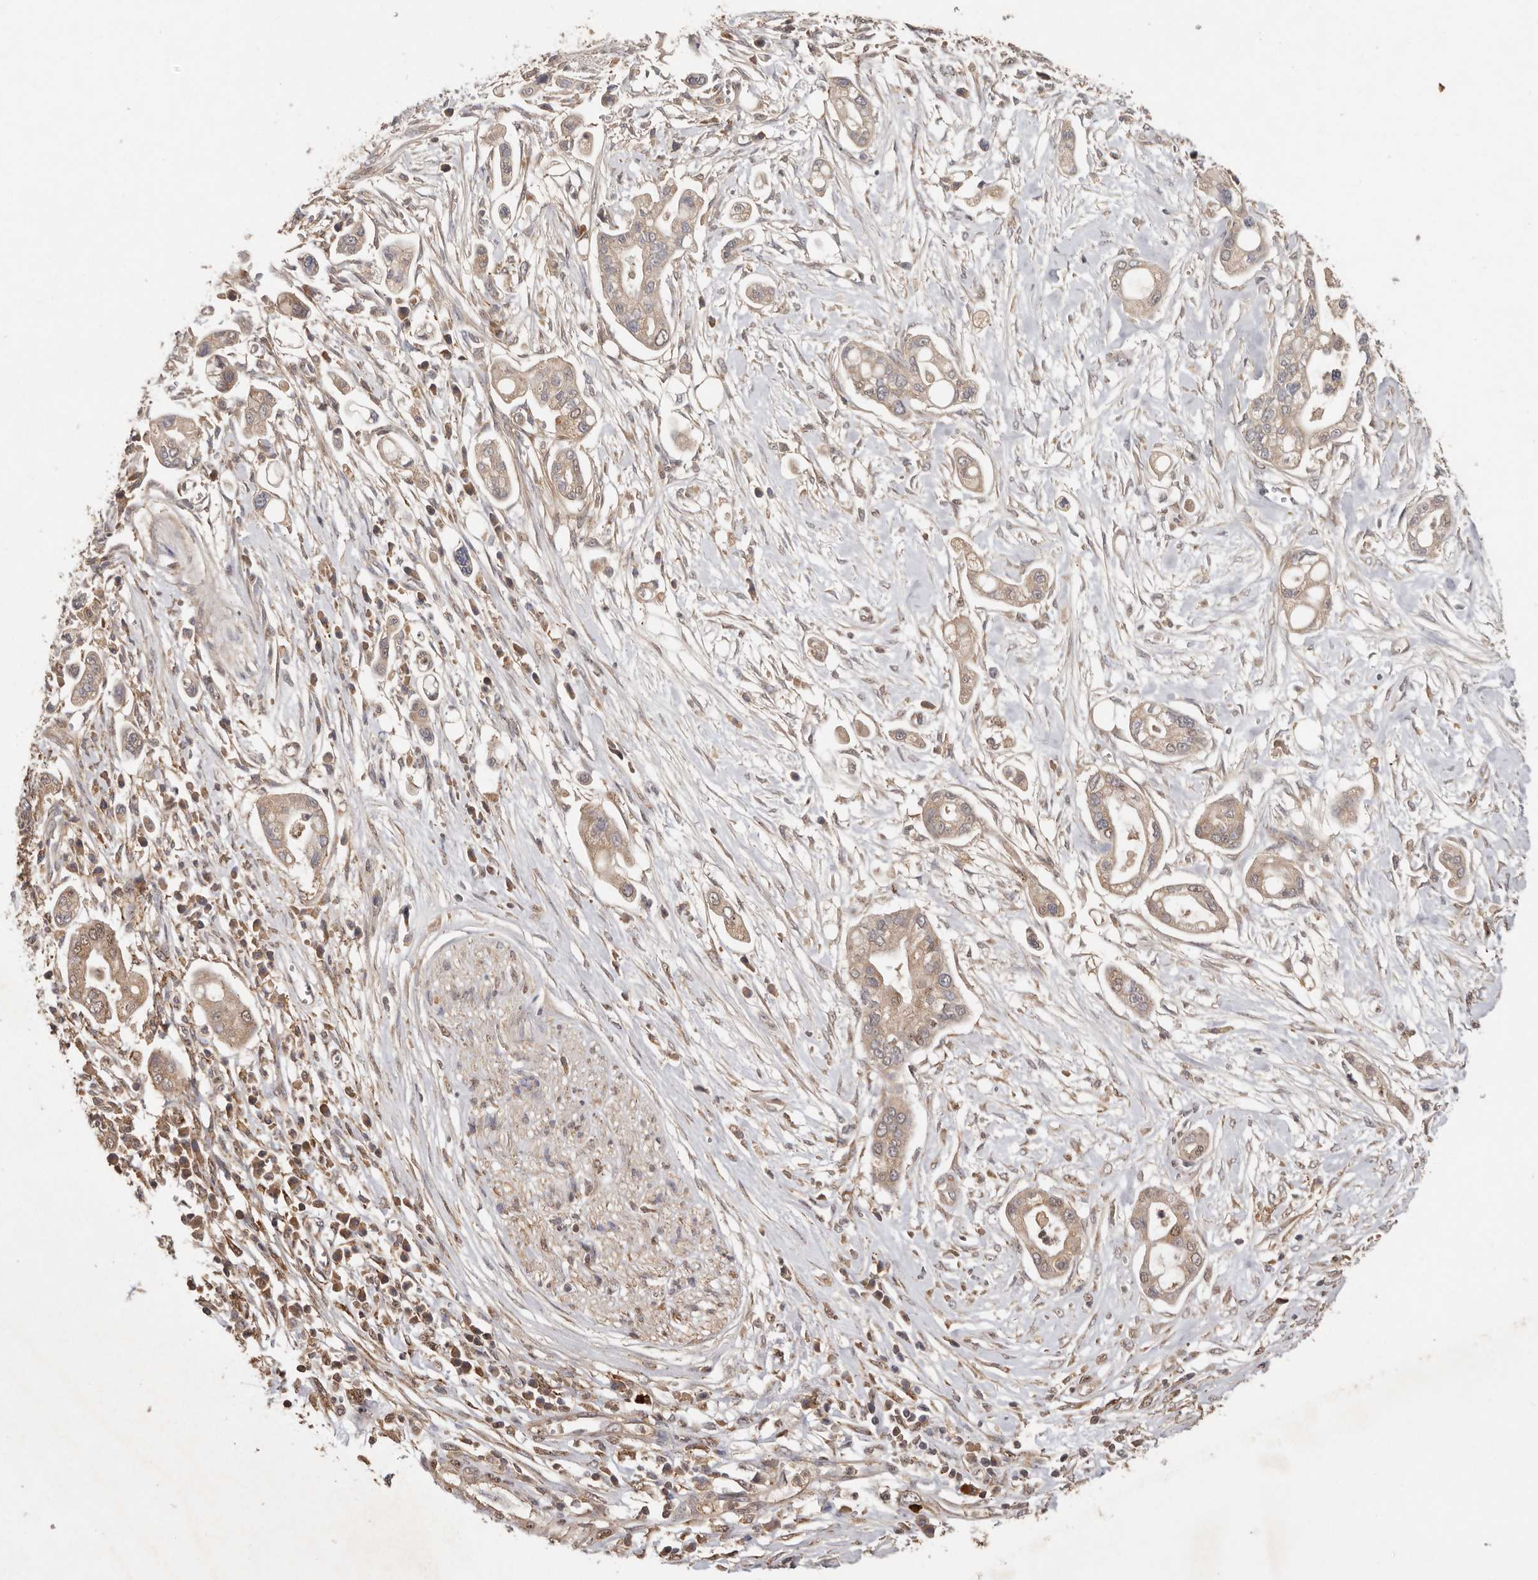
{"staining": {"intensity": "weak", "quantity": ">75%", "location": "cytoplasmic/membranous"}, "tissue": "pancreatic cancer", "cell_type": "Tumor cells", "image_type": "cancer", "snomed": [{"axis": "morphology", "description": "Adenocarcinoma, NOS"}, {"axis": "topography", "description": "Pancreas"}], "caption": "Tumor cells show low levels of weak cytoplasmic/membranous staining in about >75% of cells in pancreatic adenocarcinoma. Ihc stains the protein in brown and the nuclei are stained blue.", "gene": "RWDD1", "patient": {"sex": "male", "age": 68}}